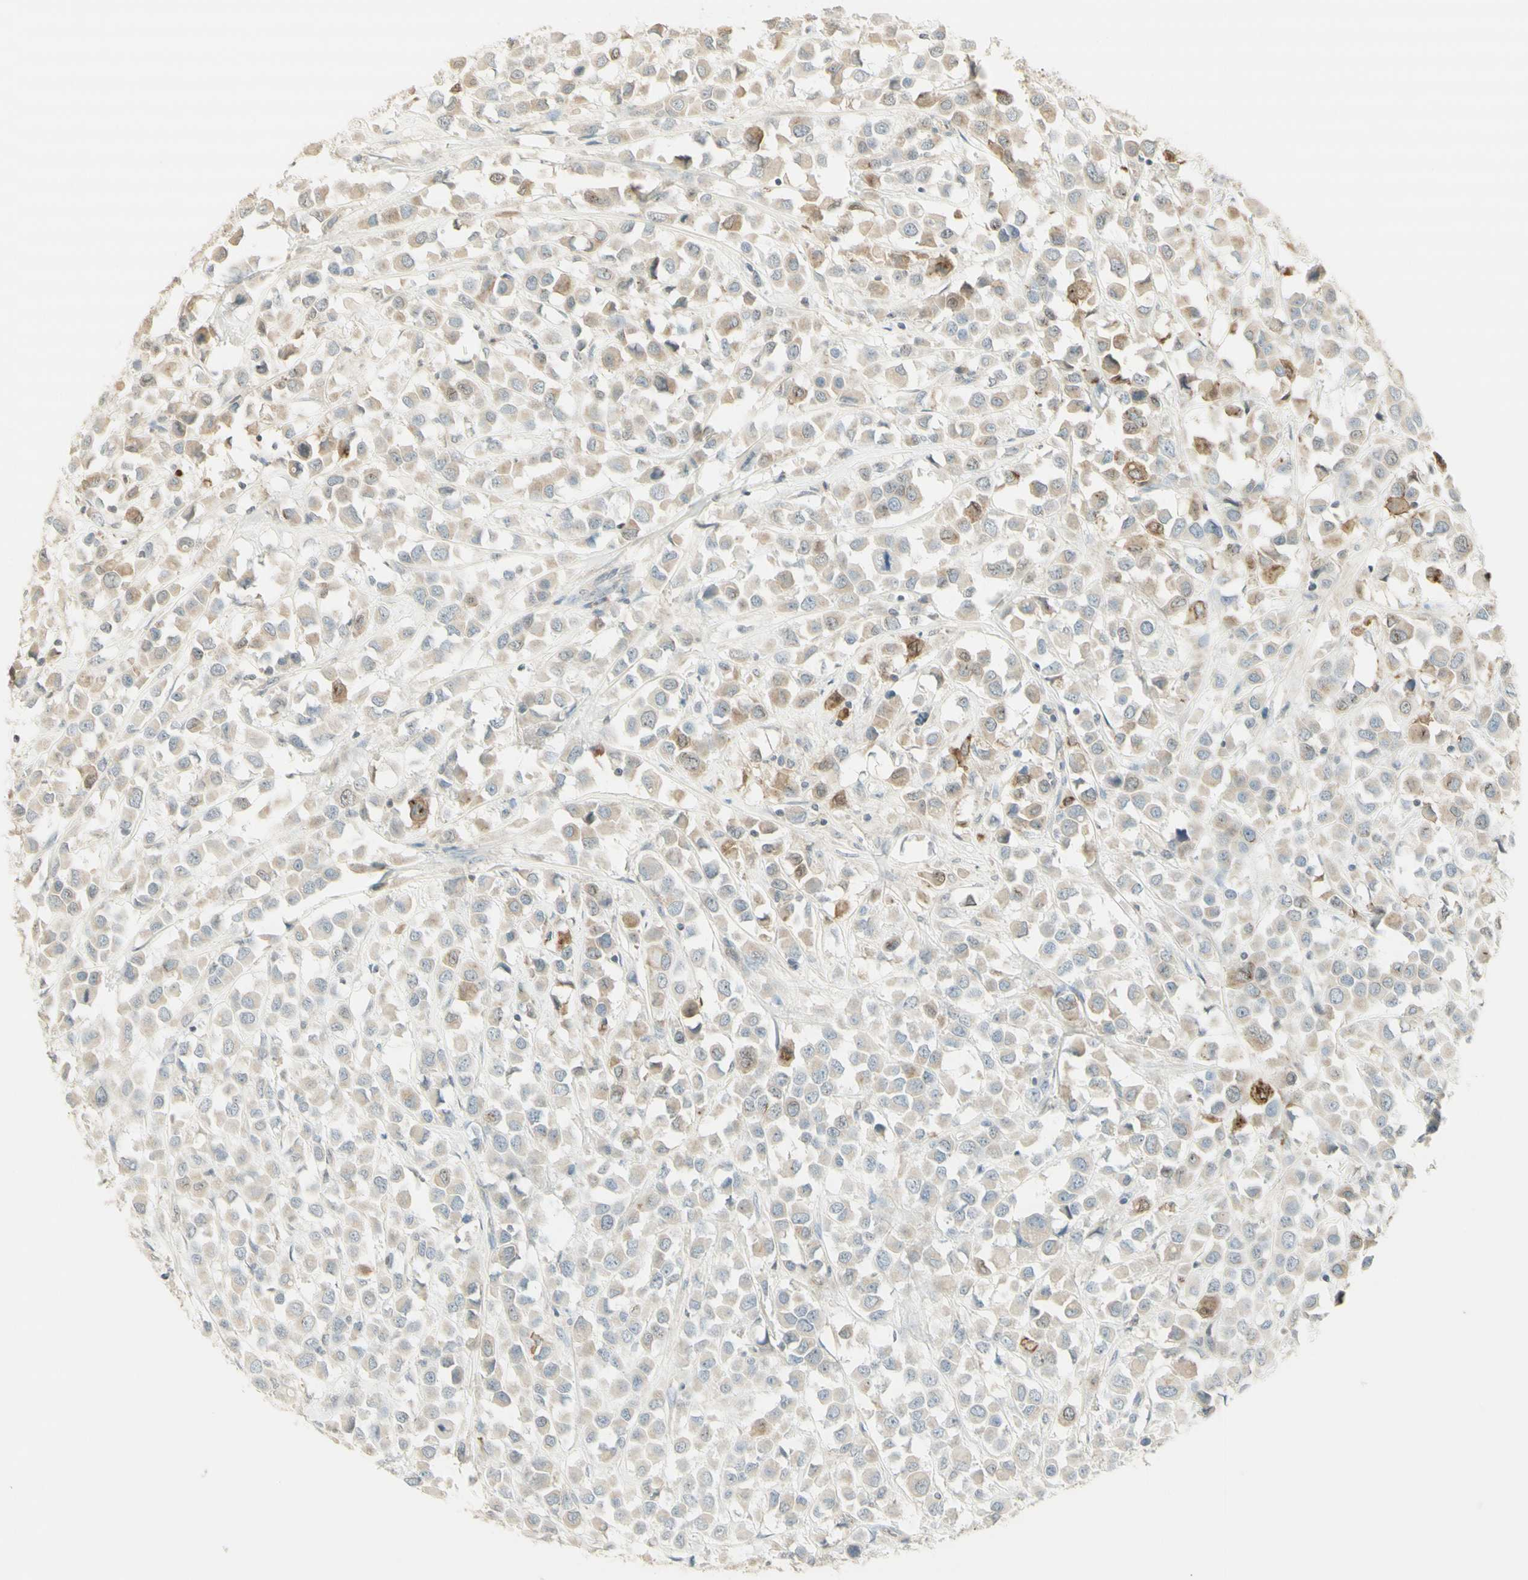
{"staining": {"intensity": "moderate", "quantity": "25%-75%", "location": "cytoplasmic/membranous"}, "tissue": "breast cancer", "cell_type": "Tumor cells", "image_type": "cancer", "snomed": [{"axis": "morphology", "description": "Duct carcinoma"}, {"axis": "topography", "description": "Breast"}], "caption": "The photomicrograph demonstrates a brown stain indicating the presence of a protein in the cytoplasmic/membranous of tumor cells in invasive ductal carcinoma (breast).", "gene": "NID1", "patient": {"sex": "female", "age": 61}}